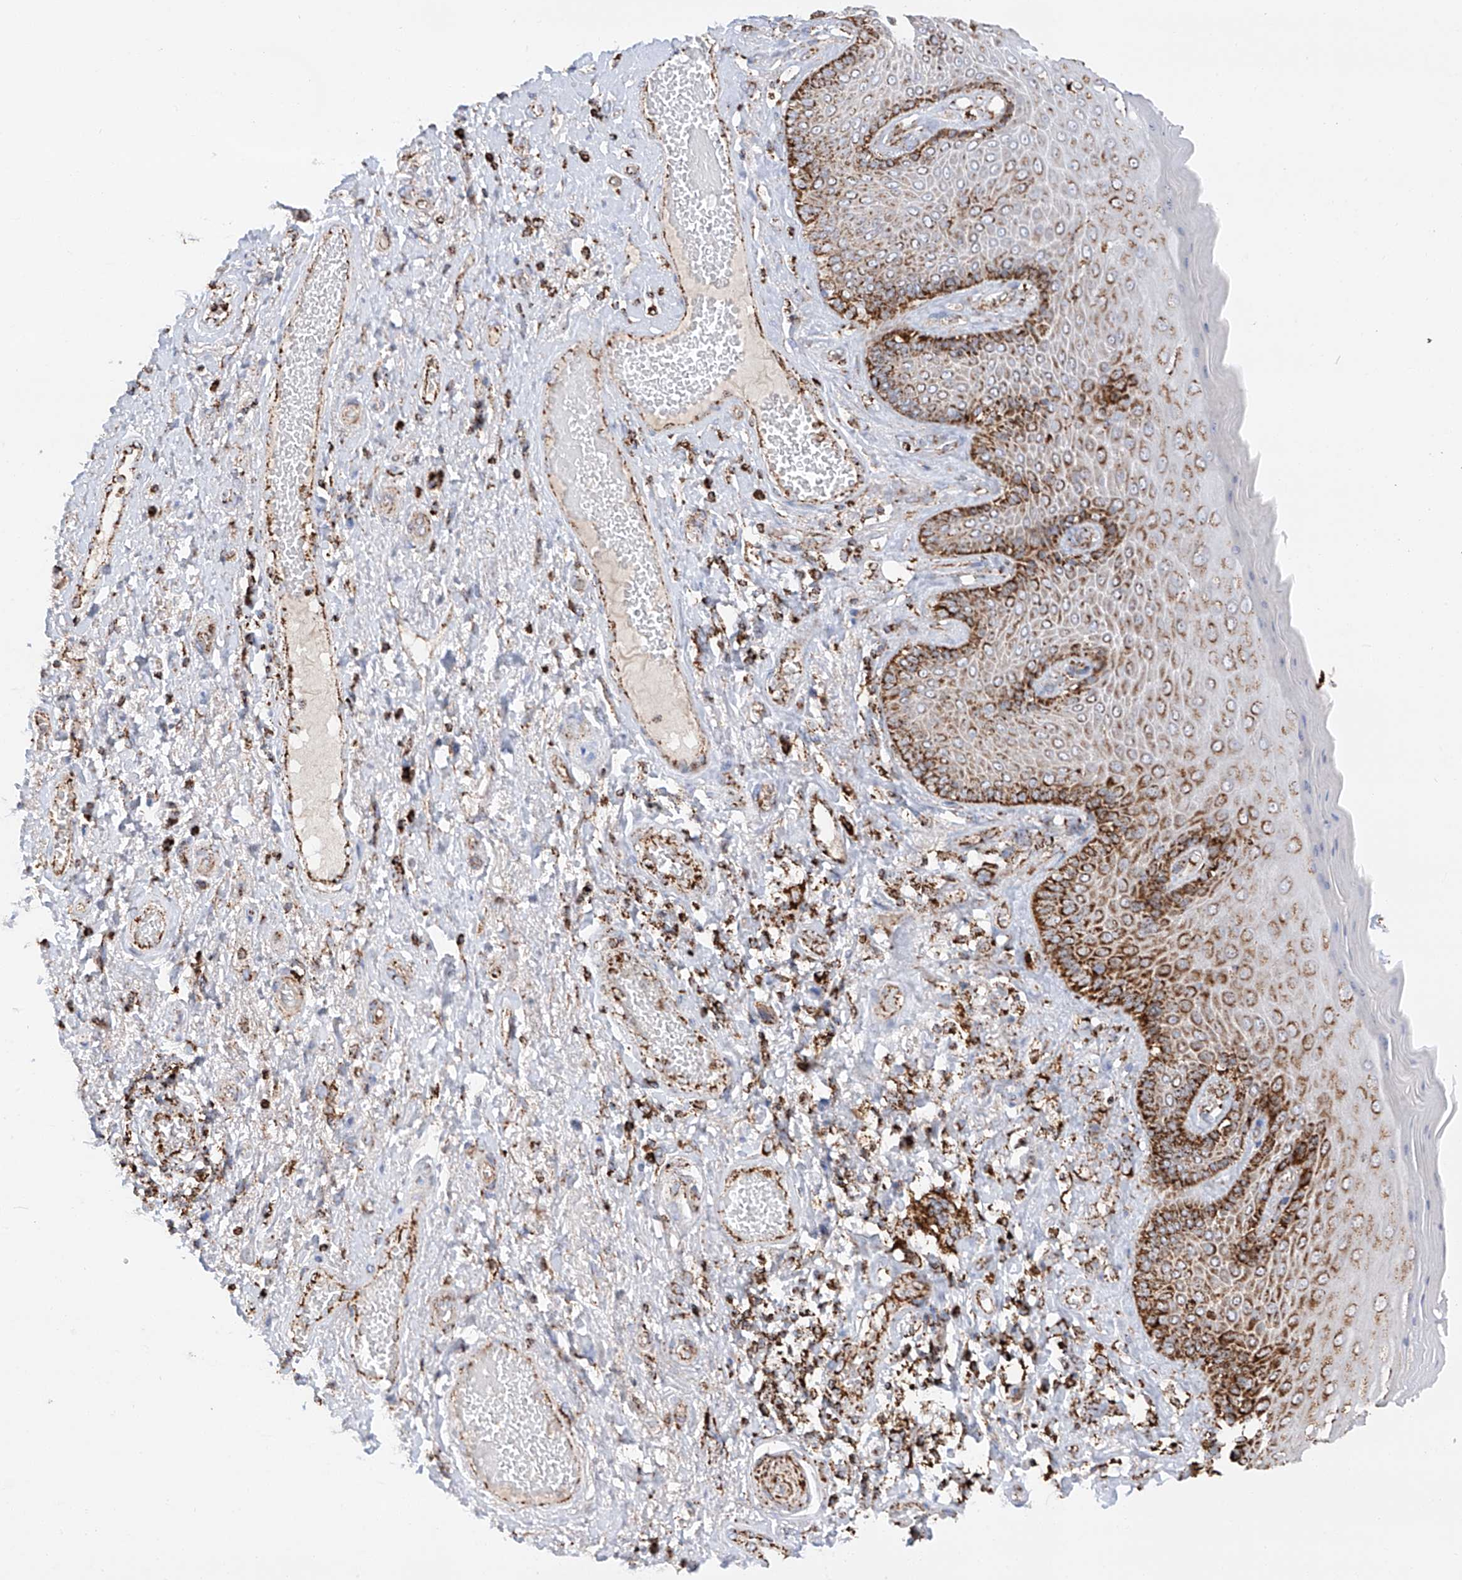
{"staining": {"intensity": "strong", "quantity": ">75%", "location": "cytoplasmic/membranous"}, "tissue": "skin", "cell_type": "Epidermal cells", "image_type": "normal", "snomed": [{"axis": "morphology", "description": "Normal tissue, NOS"}, {"axis": "topography", "description": "Anal"}], "caption": "Immunohistochemistry staining of normal skin, which displays high levels of strong cytoplasmic/membranous staining in approximately >75% of epidermal cells indicating strong cytoplasmic/membranous protein positivity. The staining was performed using DAB (3,3'-diaminobenzidine) (brown) for protein detection and nuclei were counterstained in hematoxylin (blue).", "gene": "TTC27", "patient": {"sex": "male", "age": 69}}